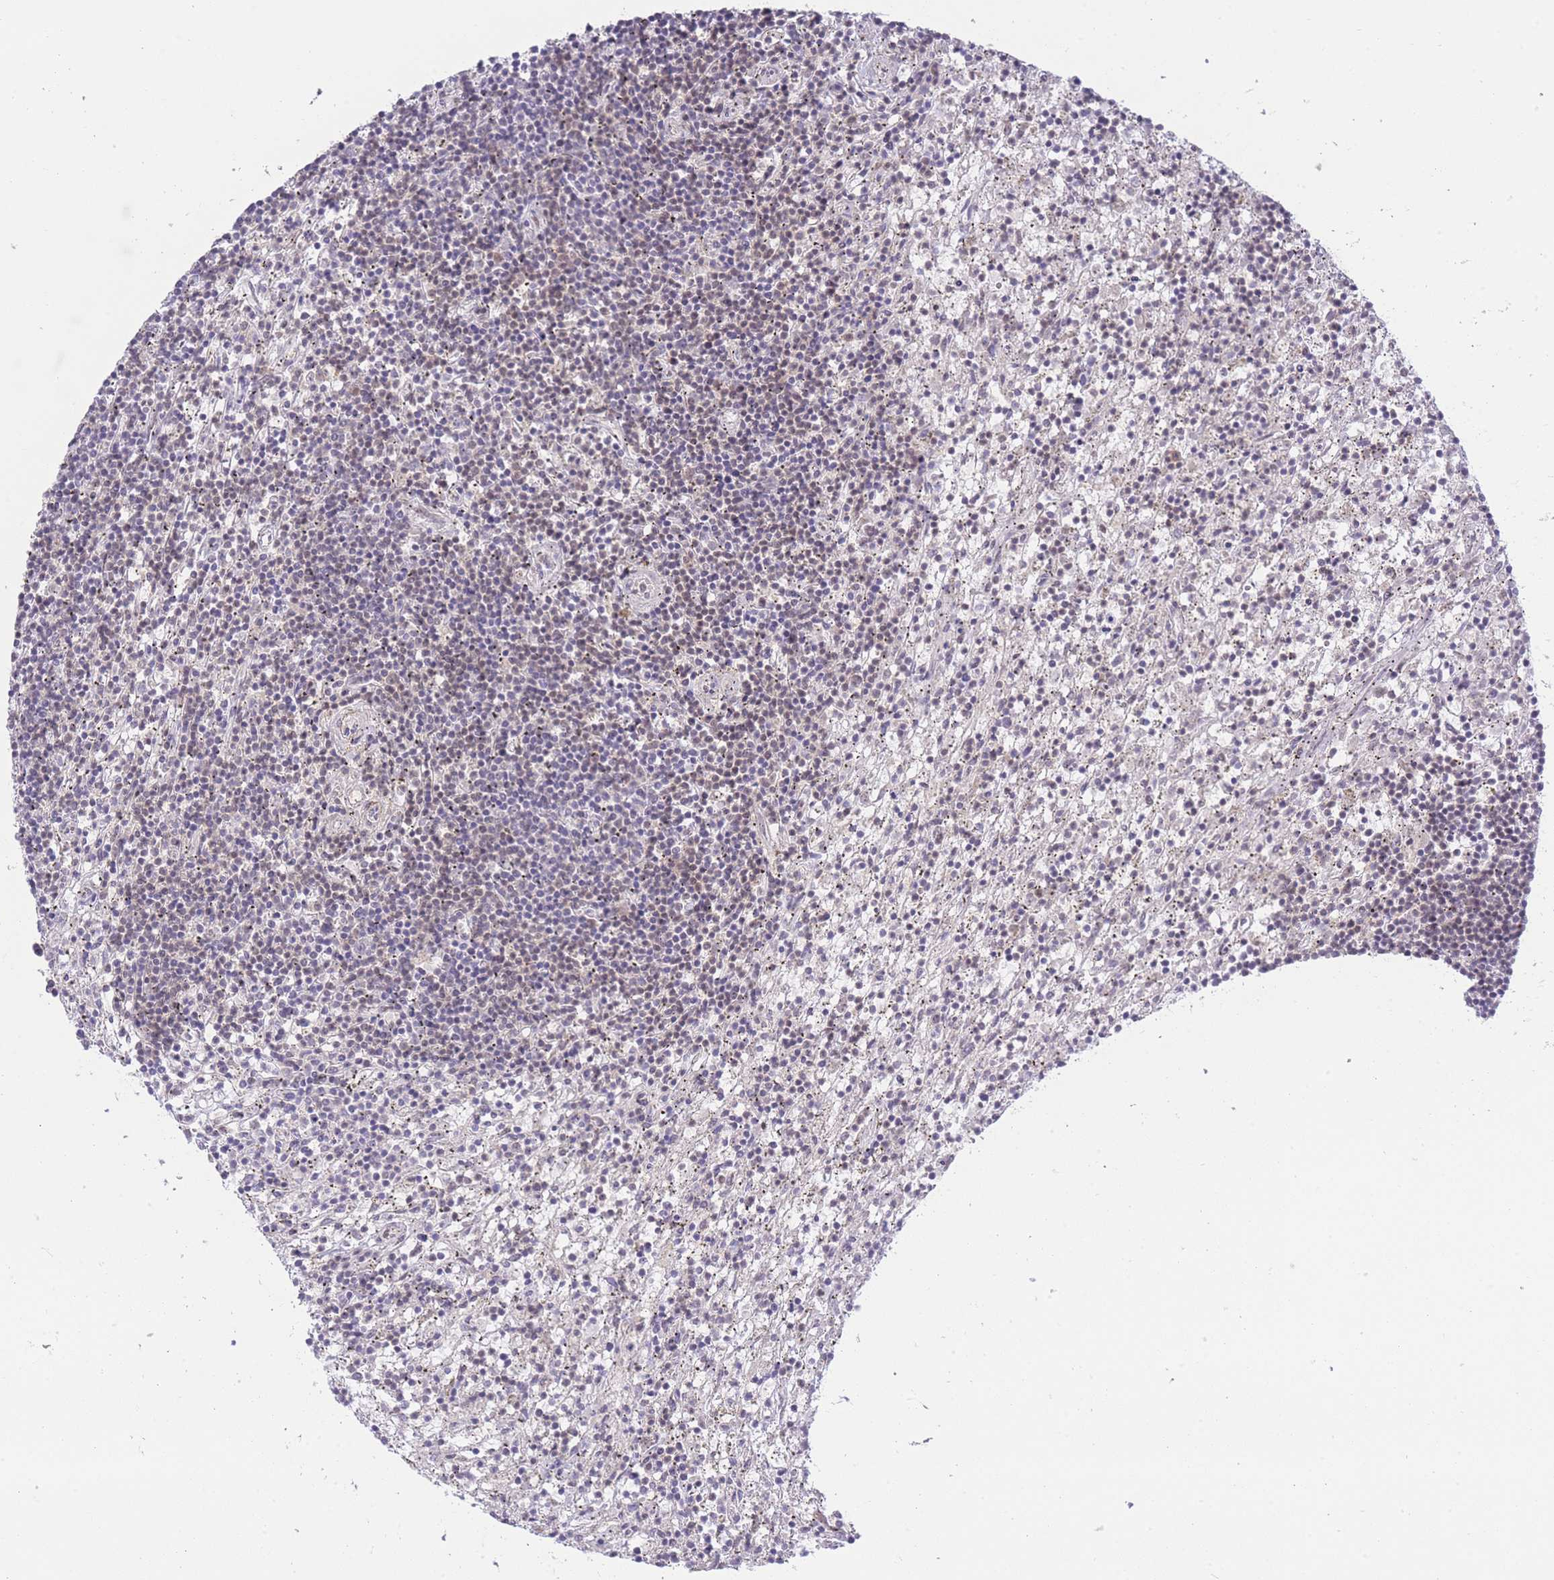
{"staining": {"intensity": "moderate", "quantity": "25%-75%", "location": "nuclear"}, "tissue": "lymphoma", "cell_type": "Tumor cells", "image_type": "cancer", "snomed": [{"axis": "morphology", "description": "Malignant lymphoma, non-Hodgkin's type, Low grade"}, {"axis": "topography", "description": "Spleen"}], "caption": "This micrograph shows low-grade malignant lymphoma, non-Hodgkin's type stained with immunohistochemistry (IHC) to label a protein in brown. The nuclear of tumor cells show moderate positivity for the protein. Nuclei are counter-stained blue.", "gene": "CARD8", "patient": {"sex": "male", "age": 76}}